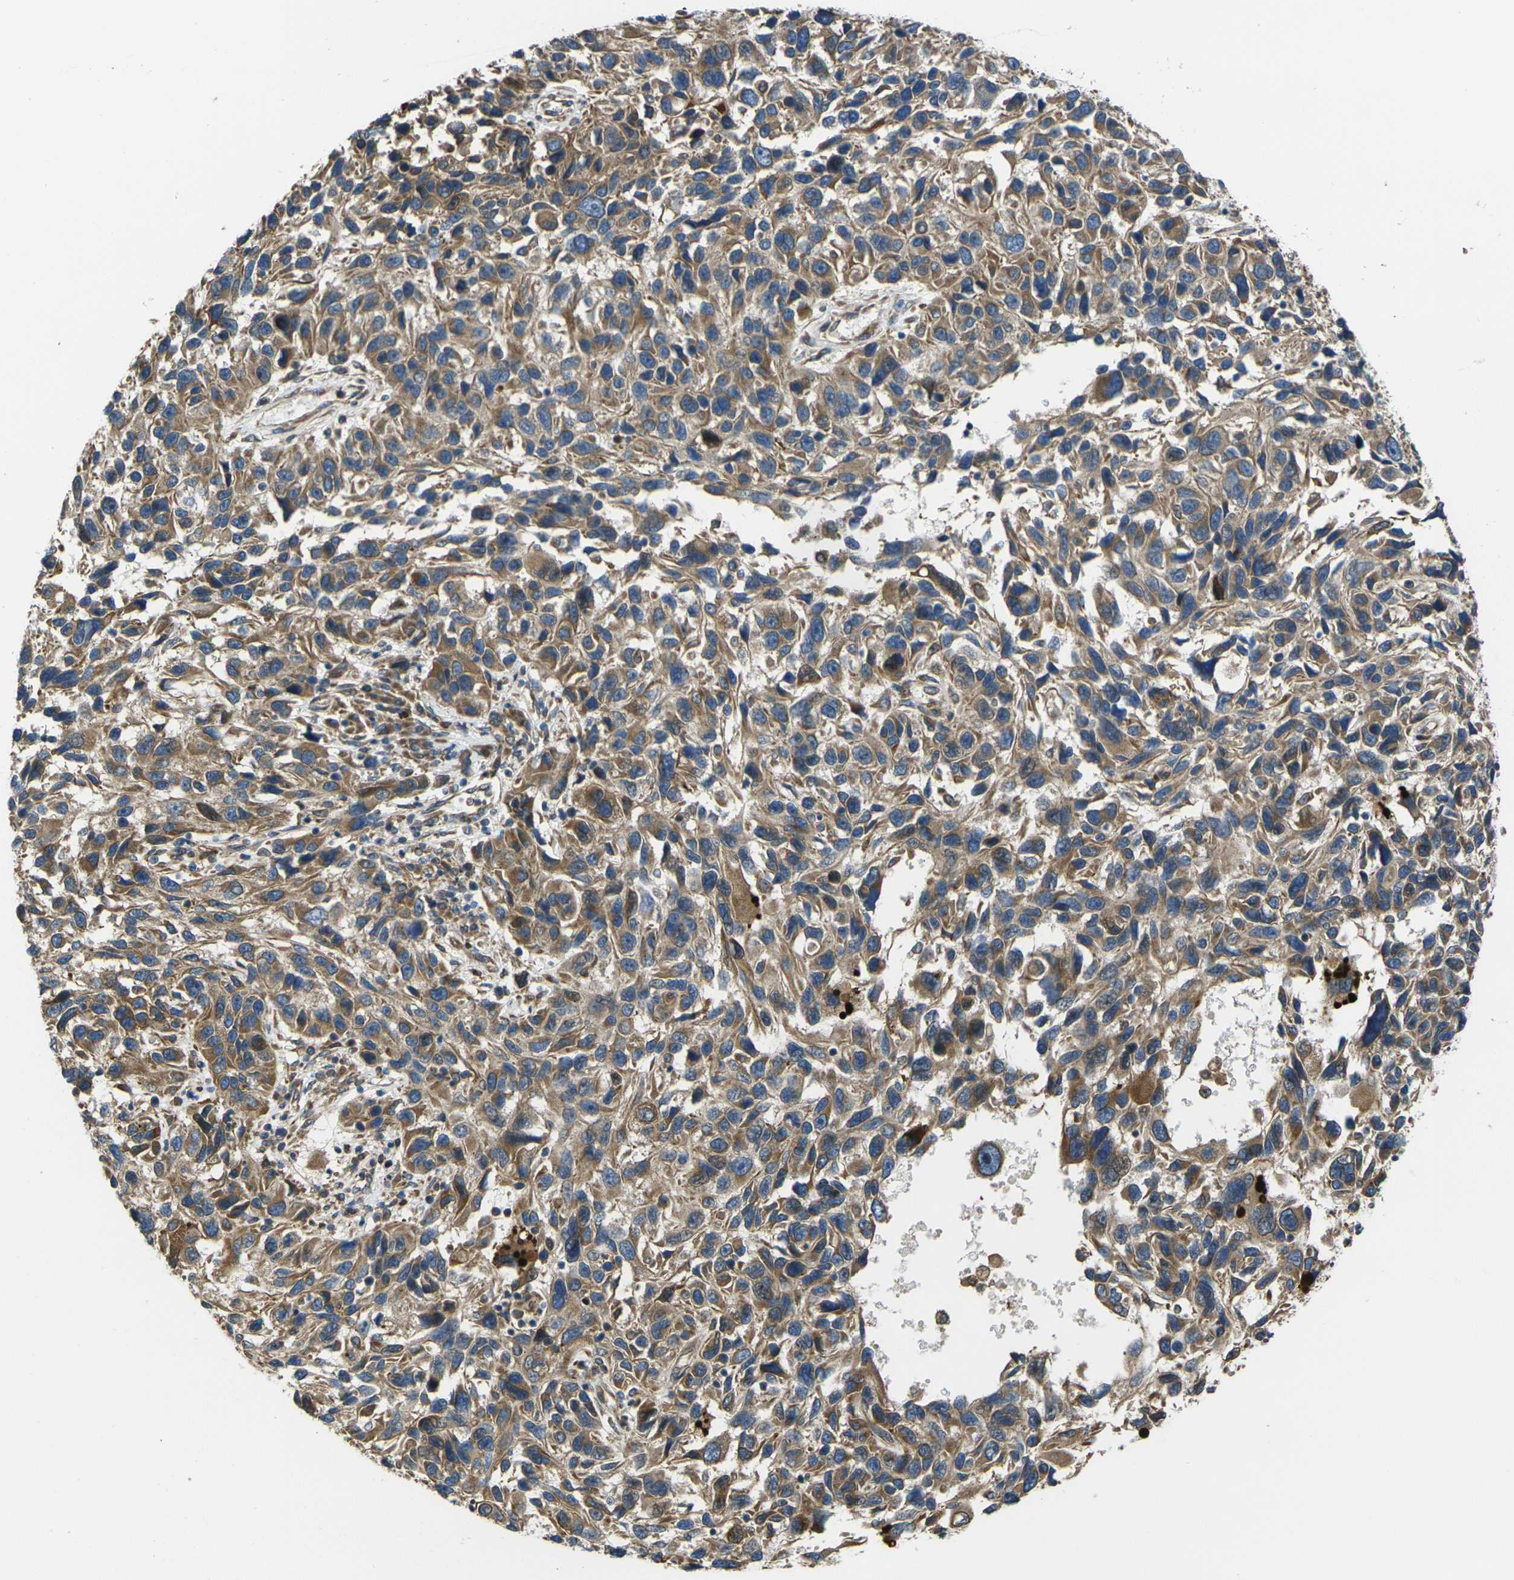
{"staining": {"intensity": "moderate", "quantity": ">75%", "location": "cytoplasmic/membranous"}, "tissue": "melanoma", "cell_type": "Tumor cells", "image_type": "cancer", "snomed": [{"axis": "morphology", "description": "Malignant melanoma, NOS"}, {"axis": "topography", "description": "Skin"}], "caption": "Moderate cytoplasmic/membranous positivity is identified in about >75% of tumor cells in malignant melanoma. (DAB = brown stain, brightfield microscopy at high magnification).", "gene": "FZD1", "patient": {"sex": "male", "age": 53}}